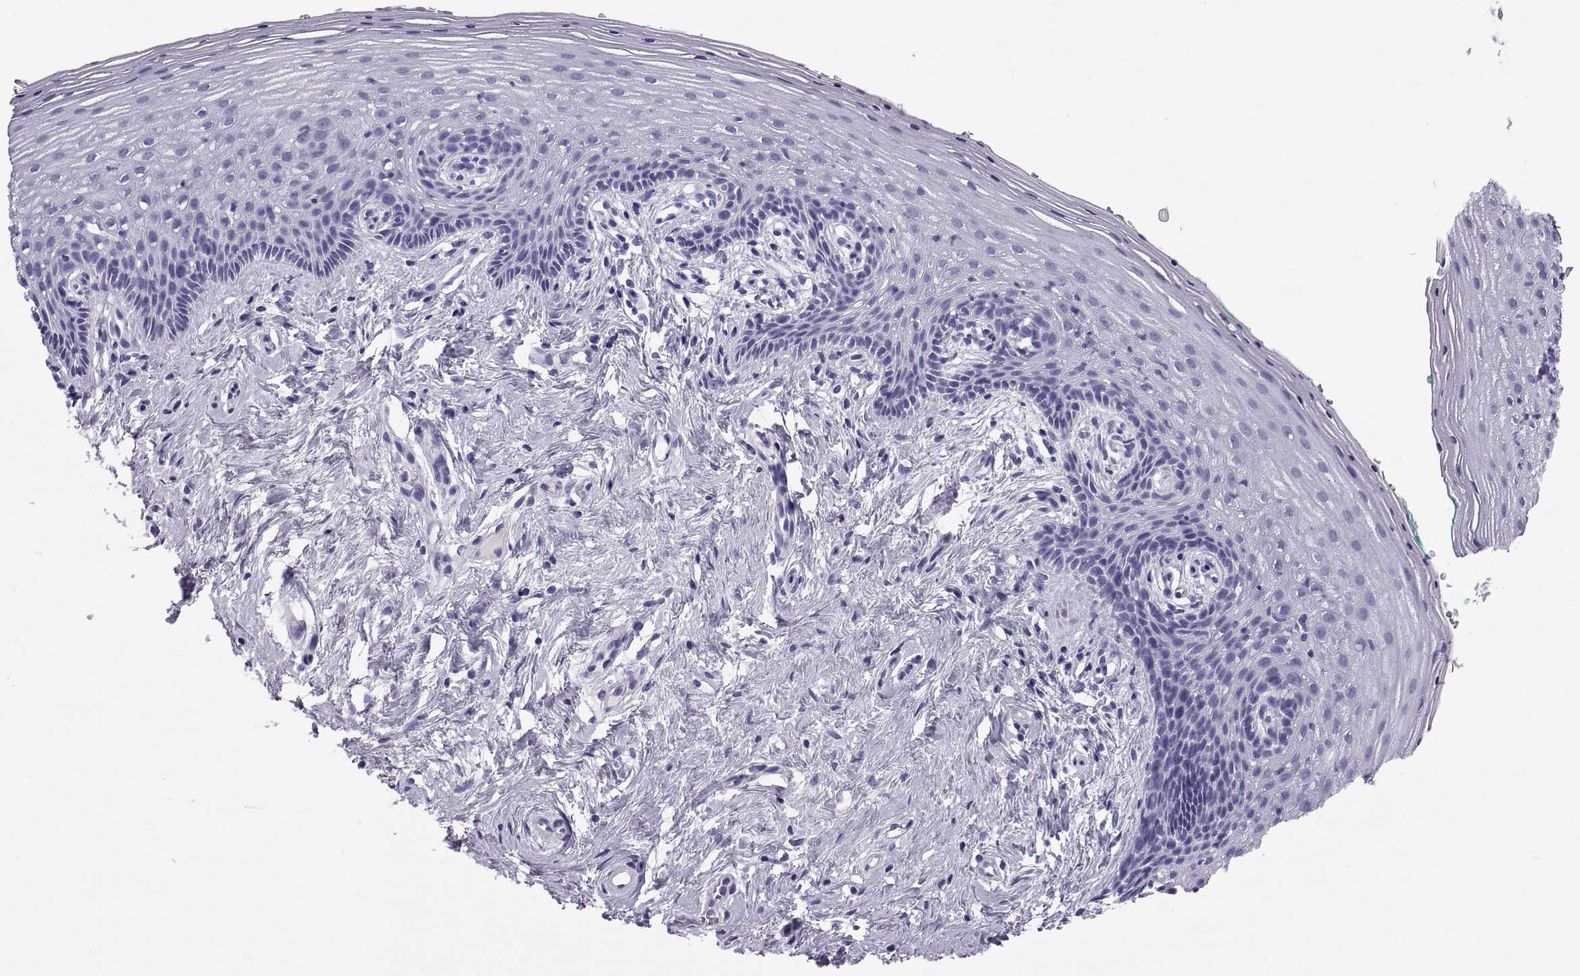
{"staining": {"intensity": "negative", "quantity": "none", "location": "none"}, "tissue": "vagina", "cell_type": "Squamous epithelial cells", "image_type": "normal", "snomed": [{"axis": "morphology", "description": "Normal tissue, NOS"}, {"axis": "topography", "description": "Vagina"}], "caption": "DAB (3,3'-diaminobenzidine) immunohistochemical staining of benign human vagina displays no significant positivity in squamous epithelial cells.", "gene": "CT47A10", "patient": {"sex": "female", "age": 45}}